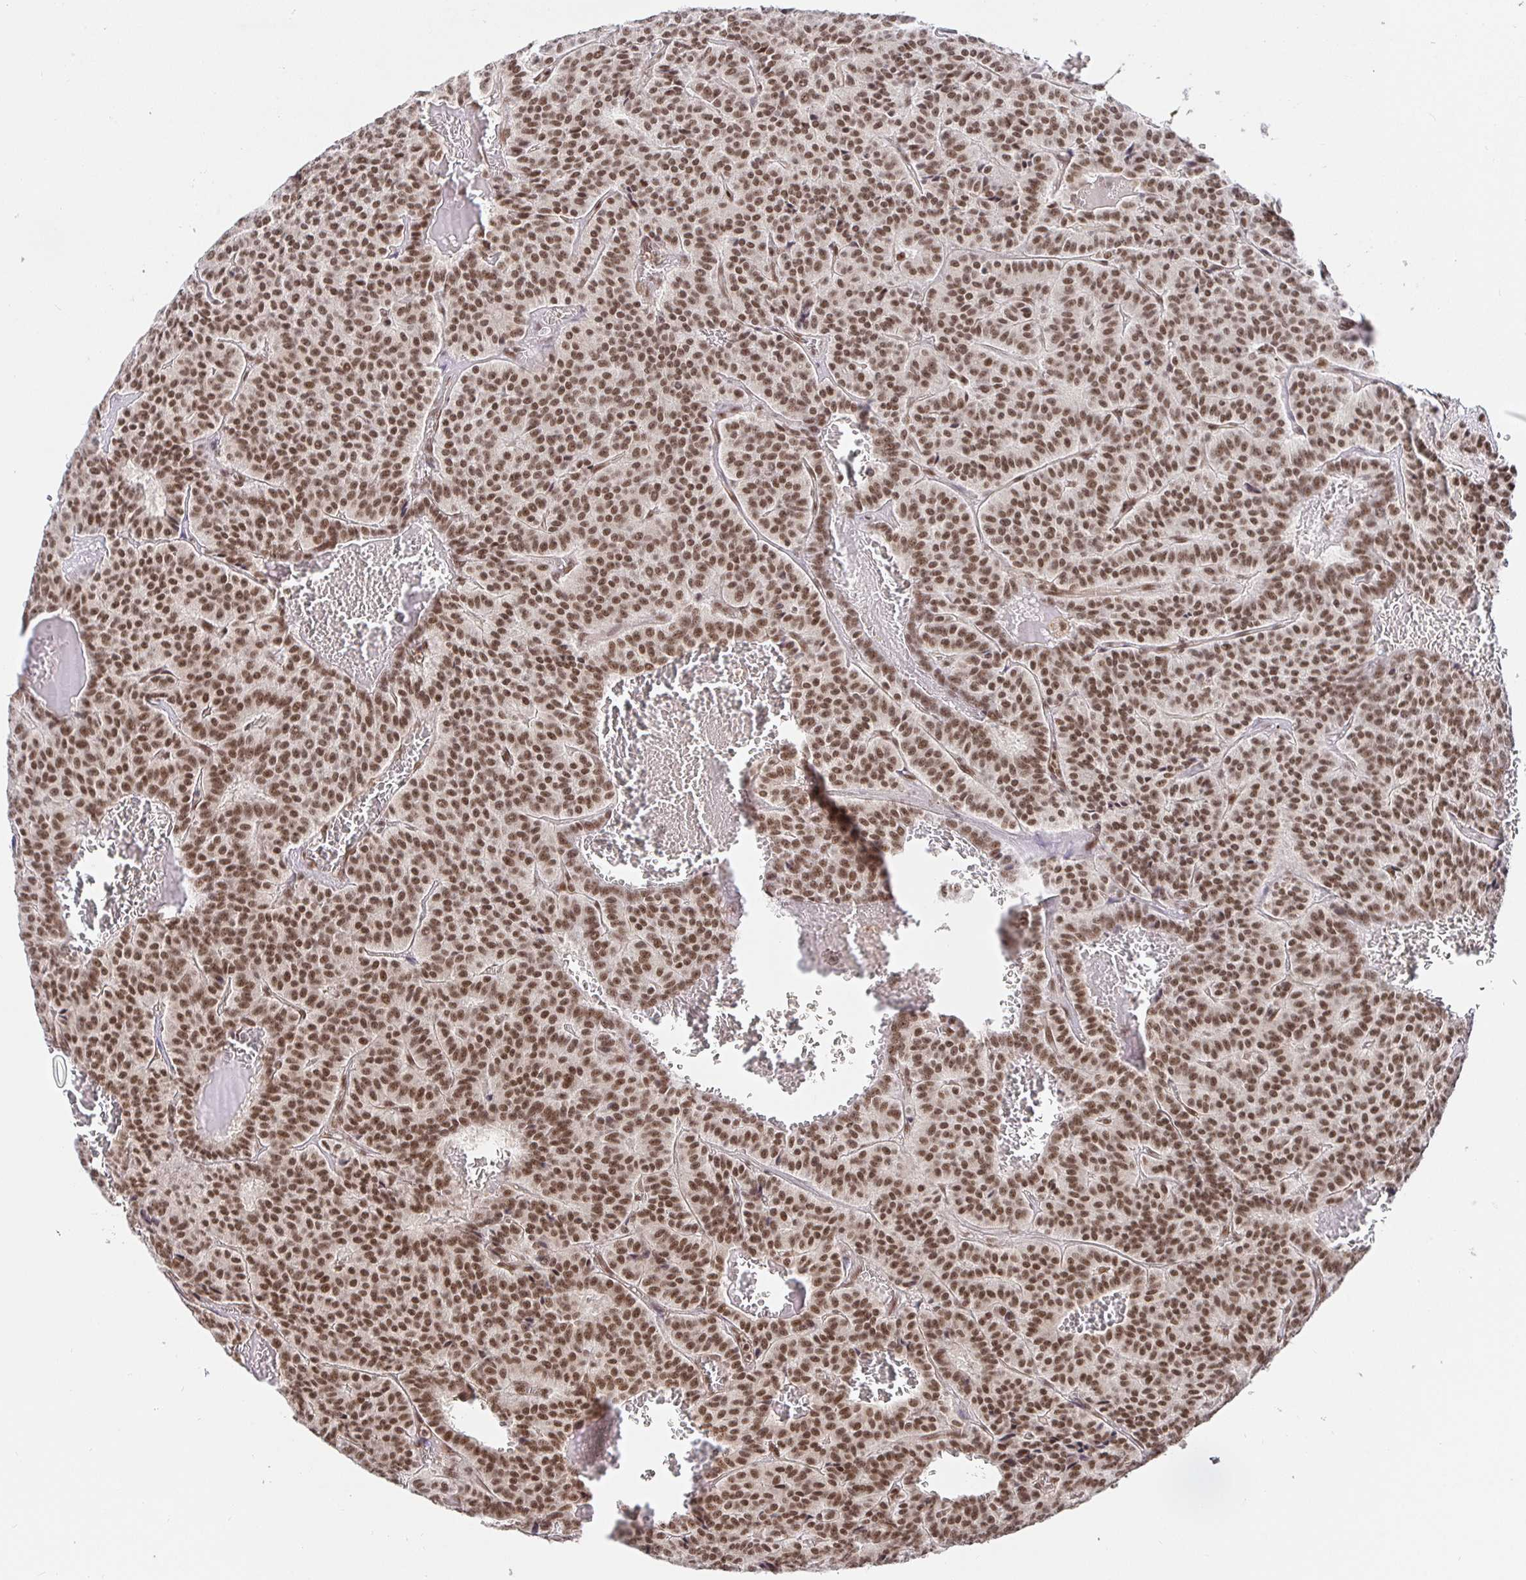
{"staining": {"intensity": "moderate", "quantity": ">75%", "location": "nuclear"}, "tissue": "carcinoid", "cell_type": "Tumor cells", "image_type": "cancer", "snomed": [{"axis": "morphology", "description": "Carcinoid, malignant, NOS"}, {"axis": "topography", "description": "Lung"}], "caption": "Immunohistochemical staining of carcinoid (malignant) reveals medium levels of moderate nuclear expression in about >75% of tumor cells. The staining was performed using DAB (3,3'-diaminobenzidine), with brown indicating positive protein expression. Nuclei are stained blue with hematoxylin.", "gene": "USF1", "patient": {"sex": "male", "age": 70}}